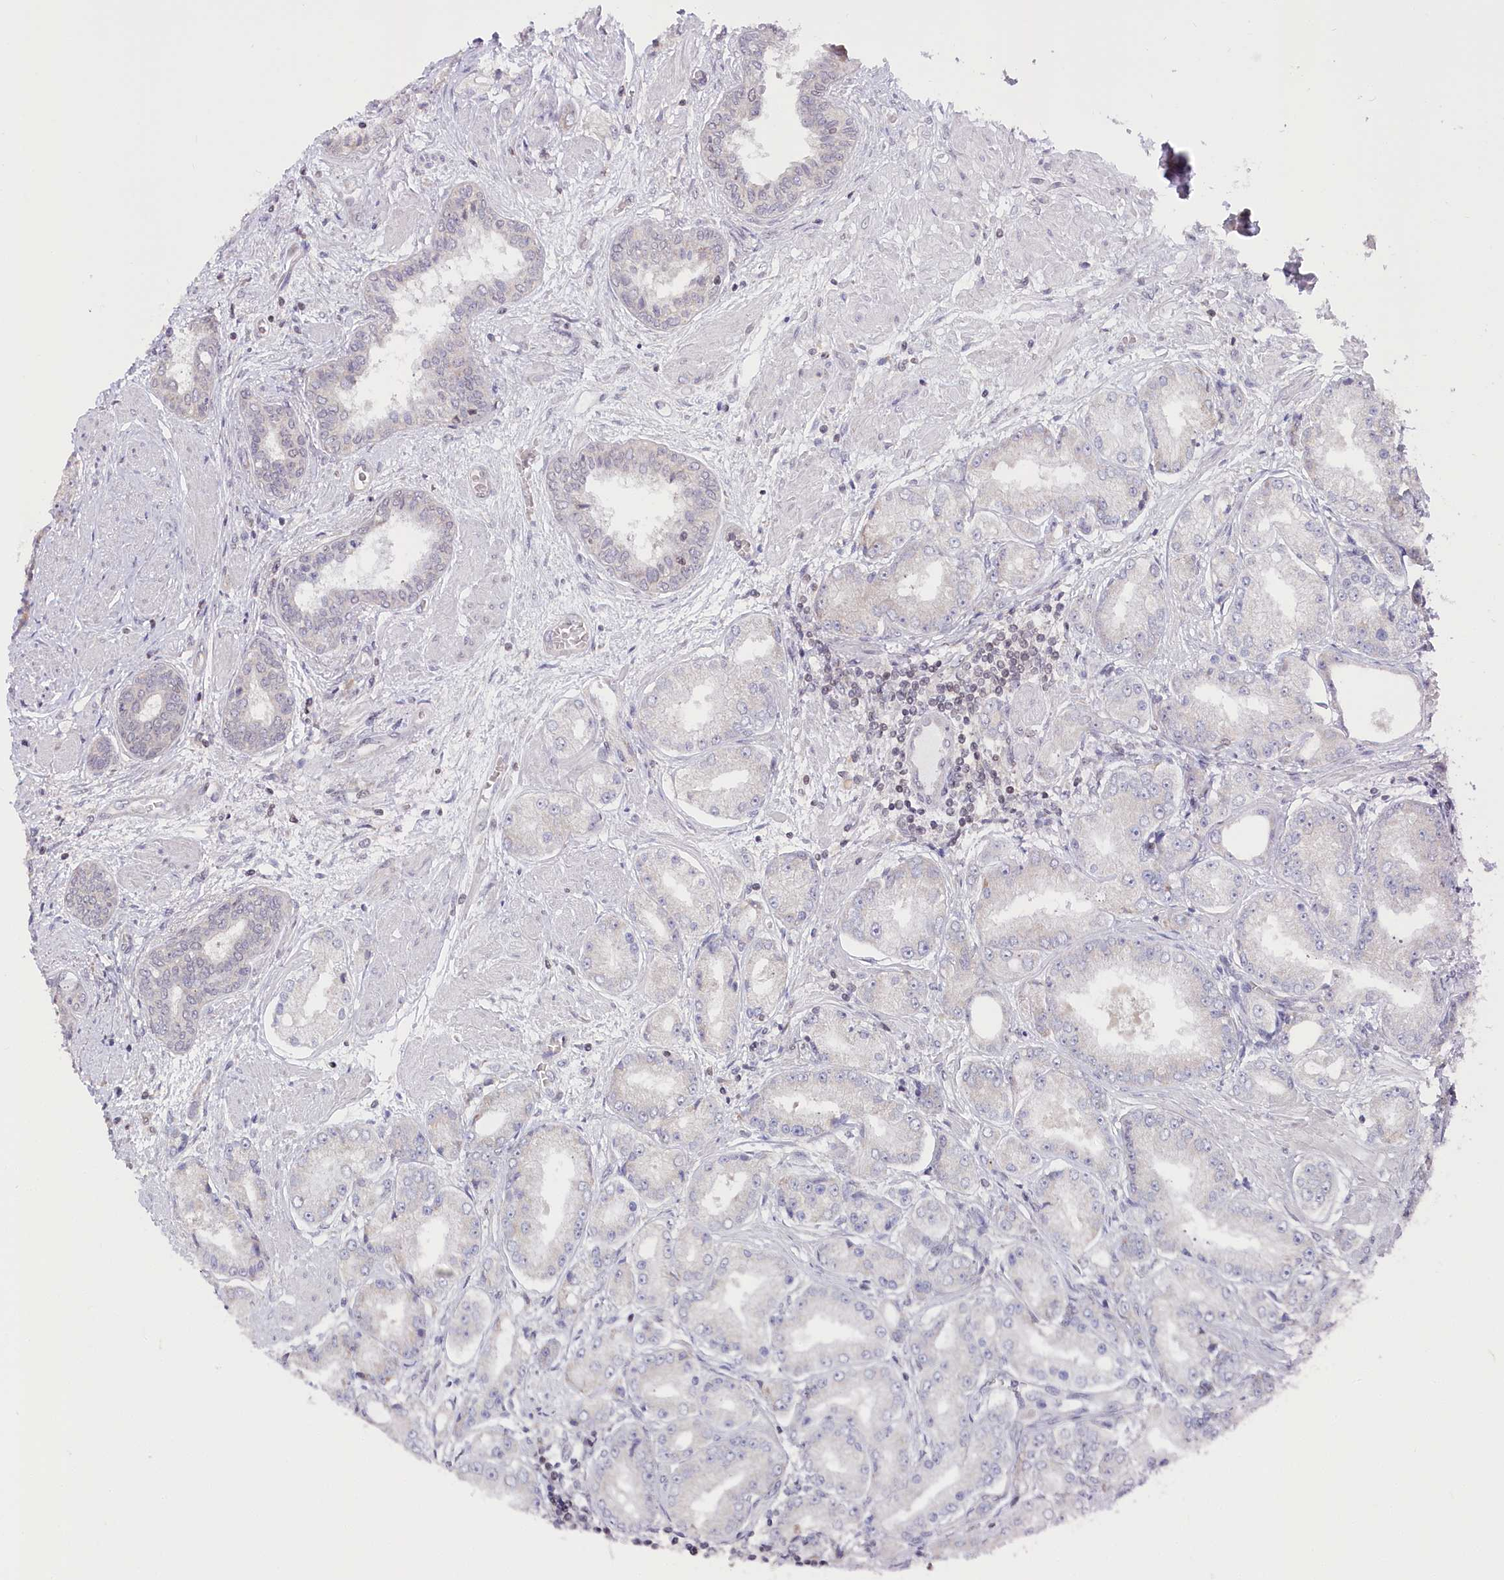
{"staining": {"intensity": "negative", "quantity": "none", "location": "none"}, "tissue": "prostate cancer", "cell_type": "Tumor cells", "image_type": "cancer", "snomed": [{"axis": "morphology", "description": "Adenocarcinoma, High grade"}, {"axis": "topography", "description": "Prostate"}], "caption": "The micrograph reveals no significant expression in tumor cells of prostate cancer (adenocarcinoma (high-grade)).", "gene": "CGGBP1", "patient": {"sex": "male", "age": 59}}